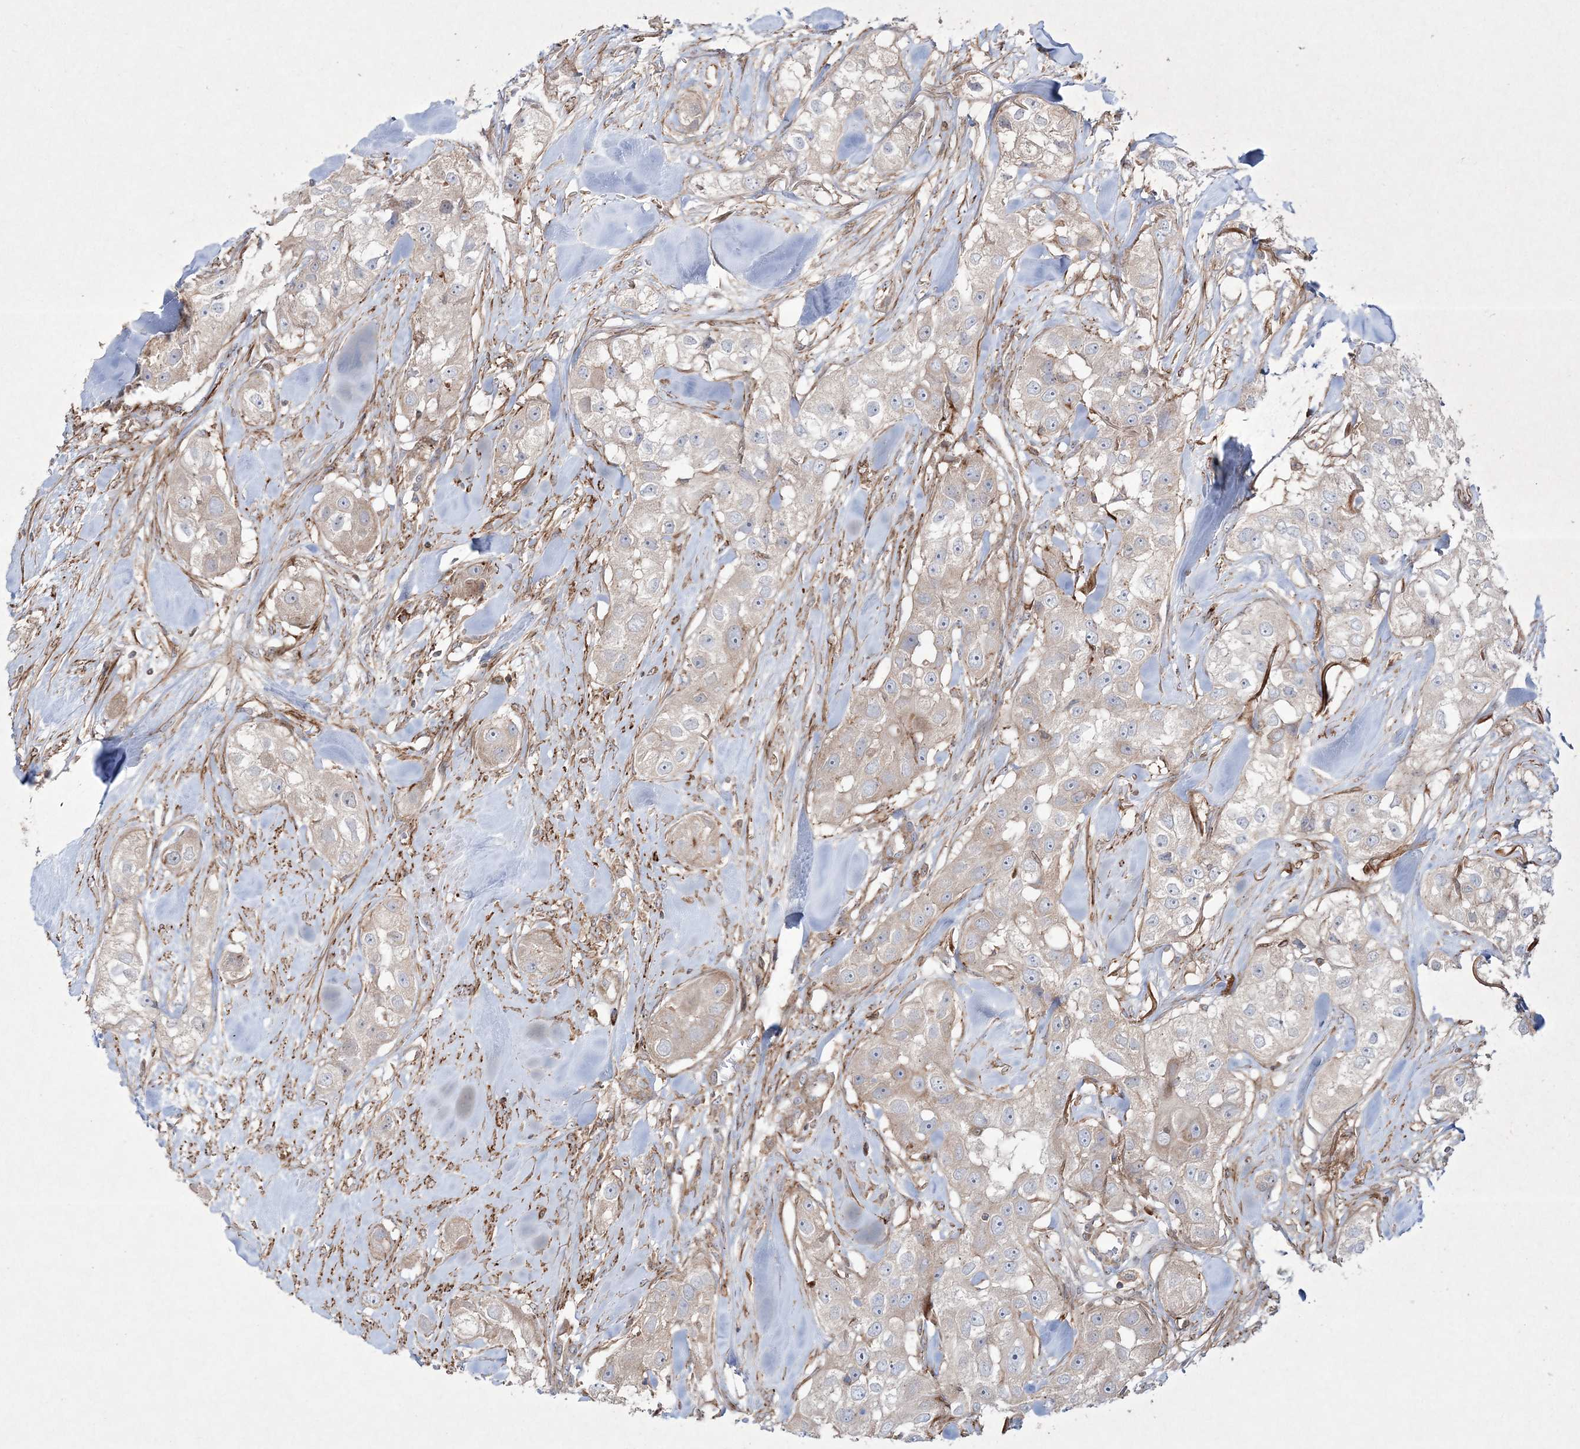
{"staining": {"intensity": "negative", "quantity": "none", "location": "none"}, "tissue": "head and neck cancer", "cell_type": "Tumor cells", "image_type": "cancer", "snomed": [{"axis": "morphology", "description": "Normal tissue, NOS"}, {"axis": "morphology", "description": "Squamous cell carcinoma, NOS"}, {"axis": "topography", "description": "Skeletal muscle"}, {"axis": "topography", "description": "Head-Neck"}], "caption": "IHC of head and neck cancer demonstrates no expression in tumor cells.", "gene": "RICTOR", "patient": {"sex": "male", "age": 51}}